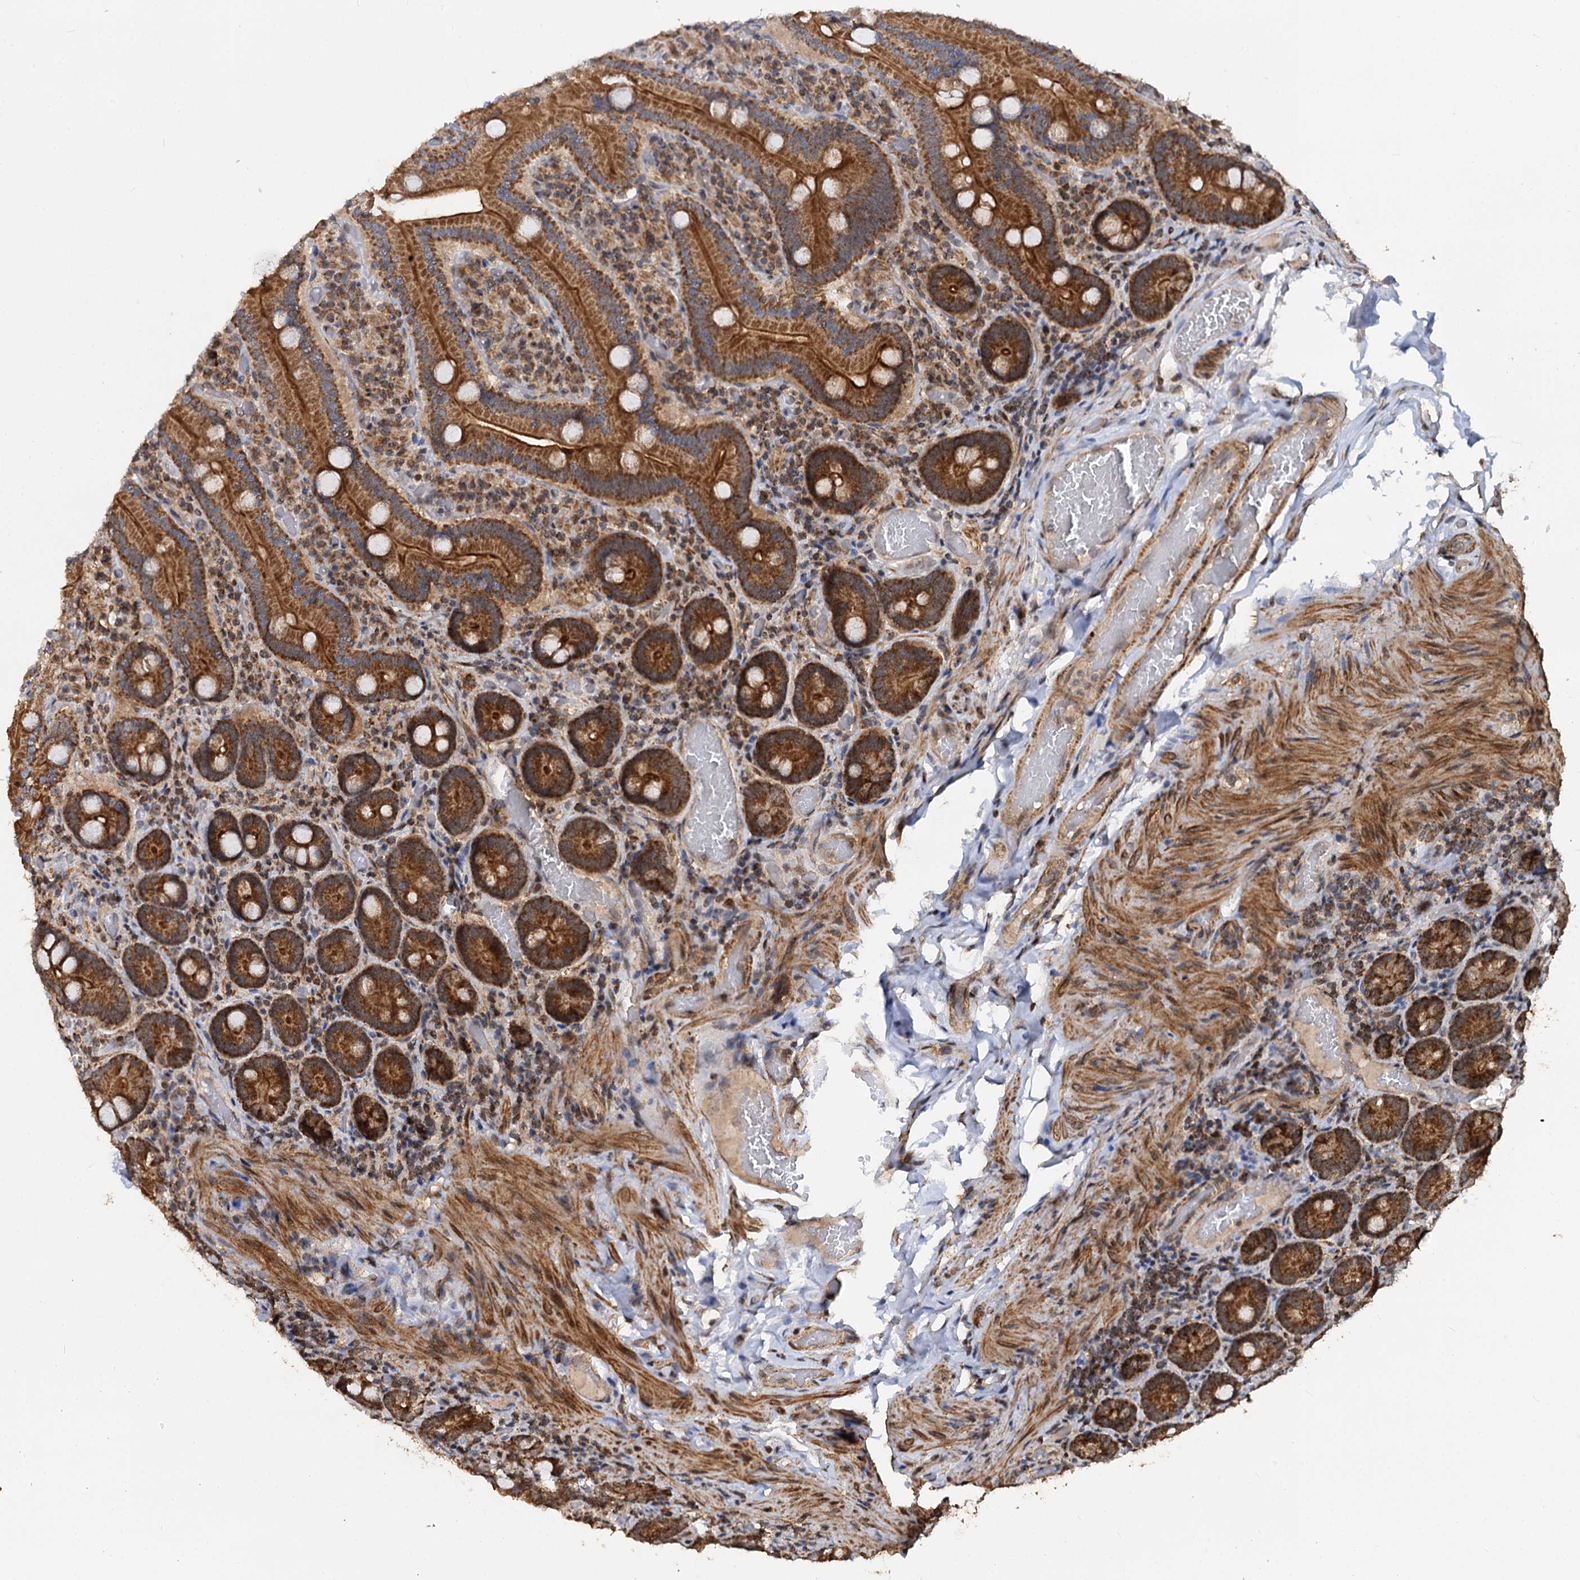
{"staining": {"intensity": "strong", "quantity": ">75%", "location": "cytoplasmic/membranous"}, "tissue": "duodenum", "cell_type": "Glandular cells", "image_type": "normal", "snomed": [{"axis": "morphology", "description": "Normal tissue, NOS"}, {"axis": "topography", "description": "Duodenum"}], "caption": "Immunohistochemistry image of unremarkable duodenum: human duodenum stained using immunohistochemistry shows high levels of strong protein expression localized specifically in the cytoplasmic/membranous of glandular cells, appearing as a cytoplasmic/membranous brown color.", "gene": "CEP76", "patient": {"sex": "female", "age": 62}}